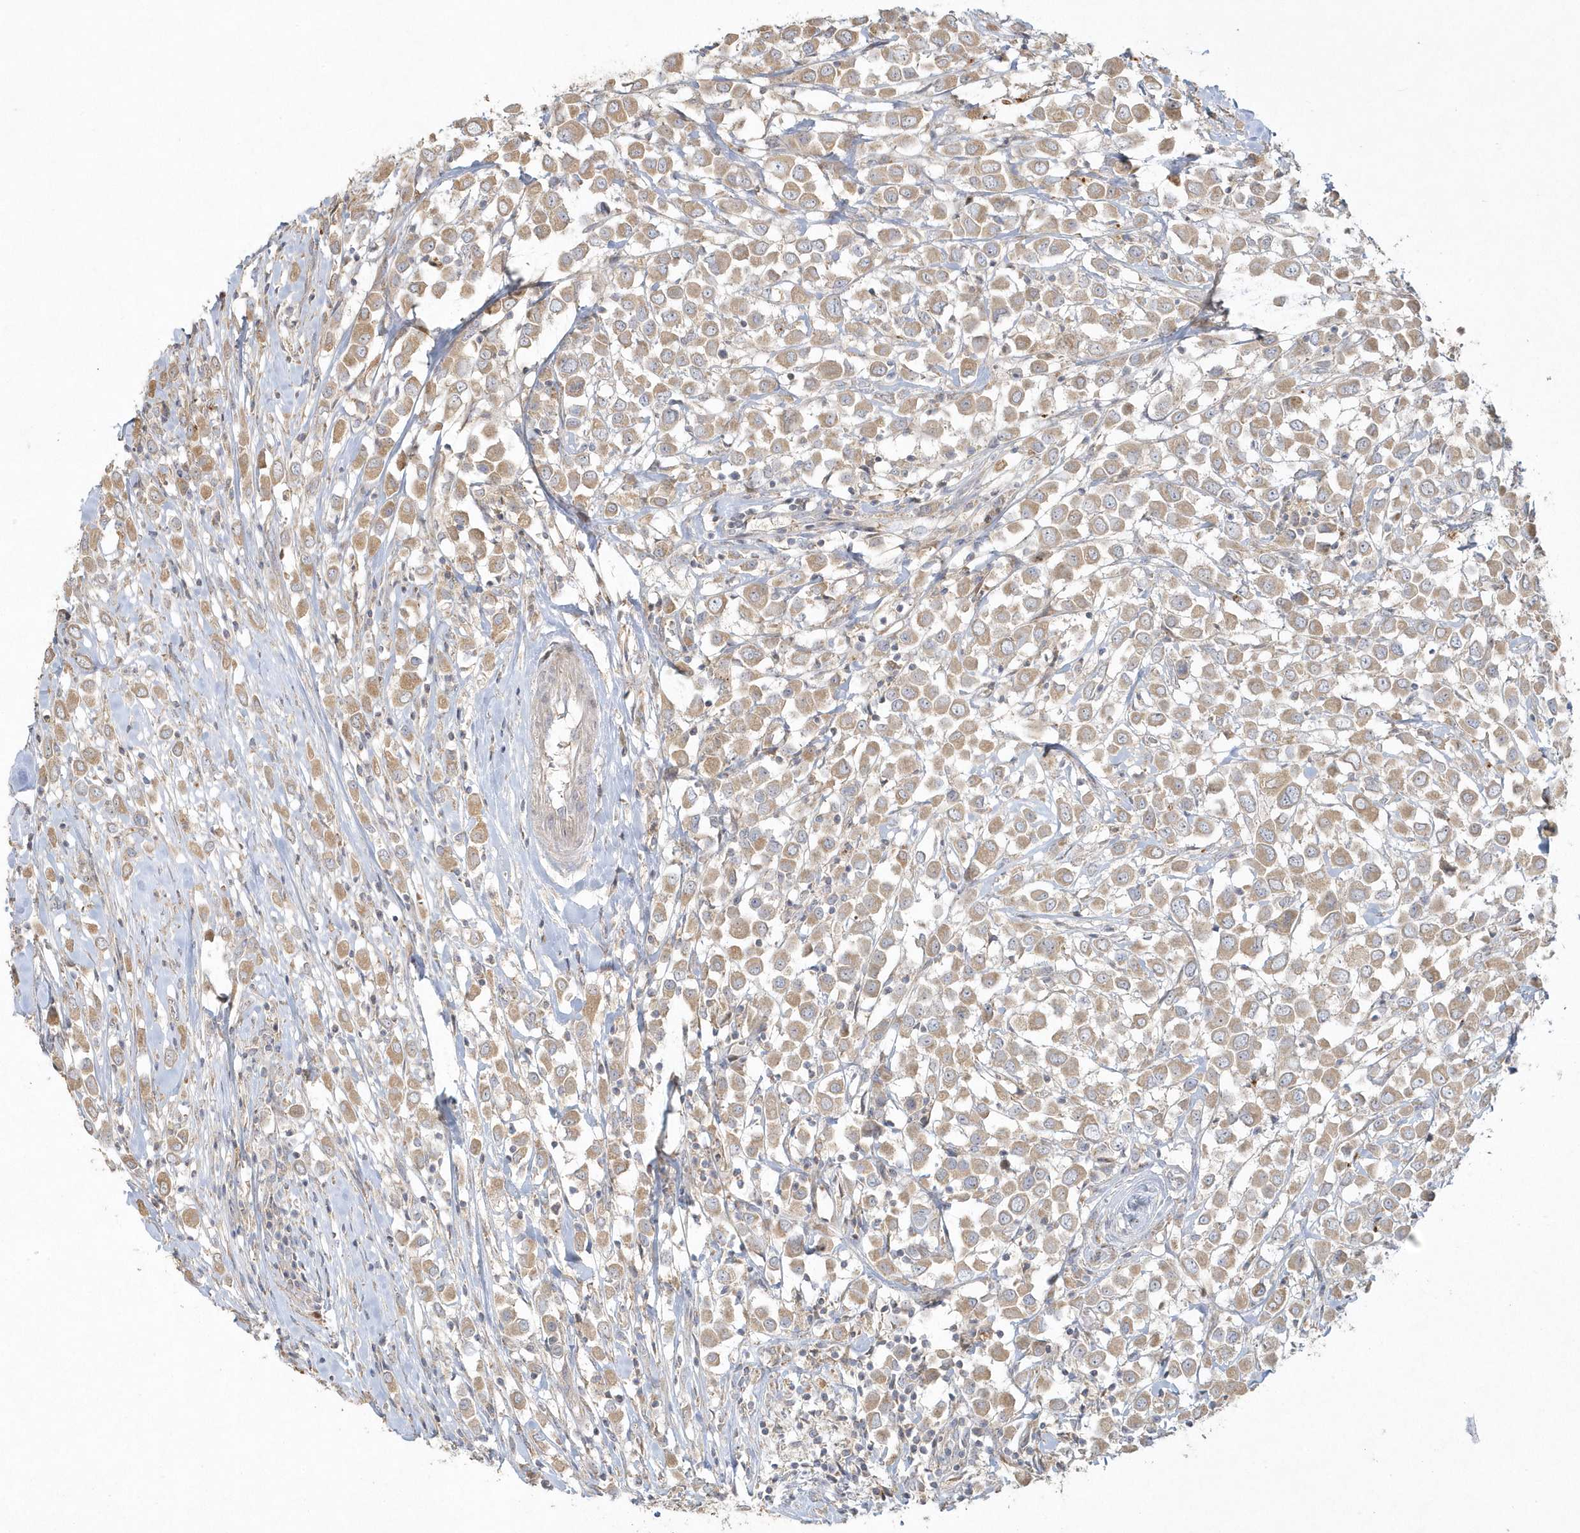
{"staining": {"intensity": "weak", "quantity": ">75%", "location": "cytoplasmic/membranous"}, "tissue": "breast cancer", "cell_type": "Tumor cells", "image_type": "cancer", "snomed": [{"axis": "morphology", "description": "Duct carcinoma"}, {"axis": "topography", "description": "Breast"}], "caption": "Human breast intraductal carcinoma stained with a protein marker shows weak staining in tumor cells.", "gene": "BLTP3A", "patient": {"sex": "female", "age": 61}}